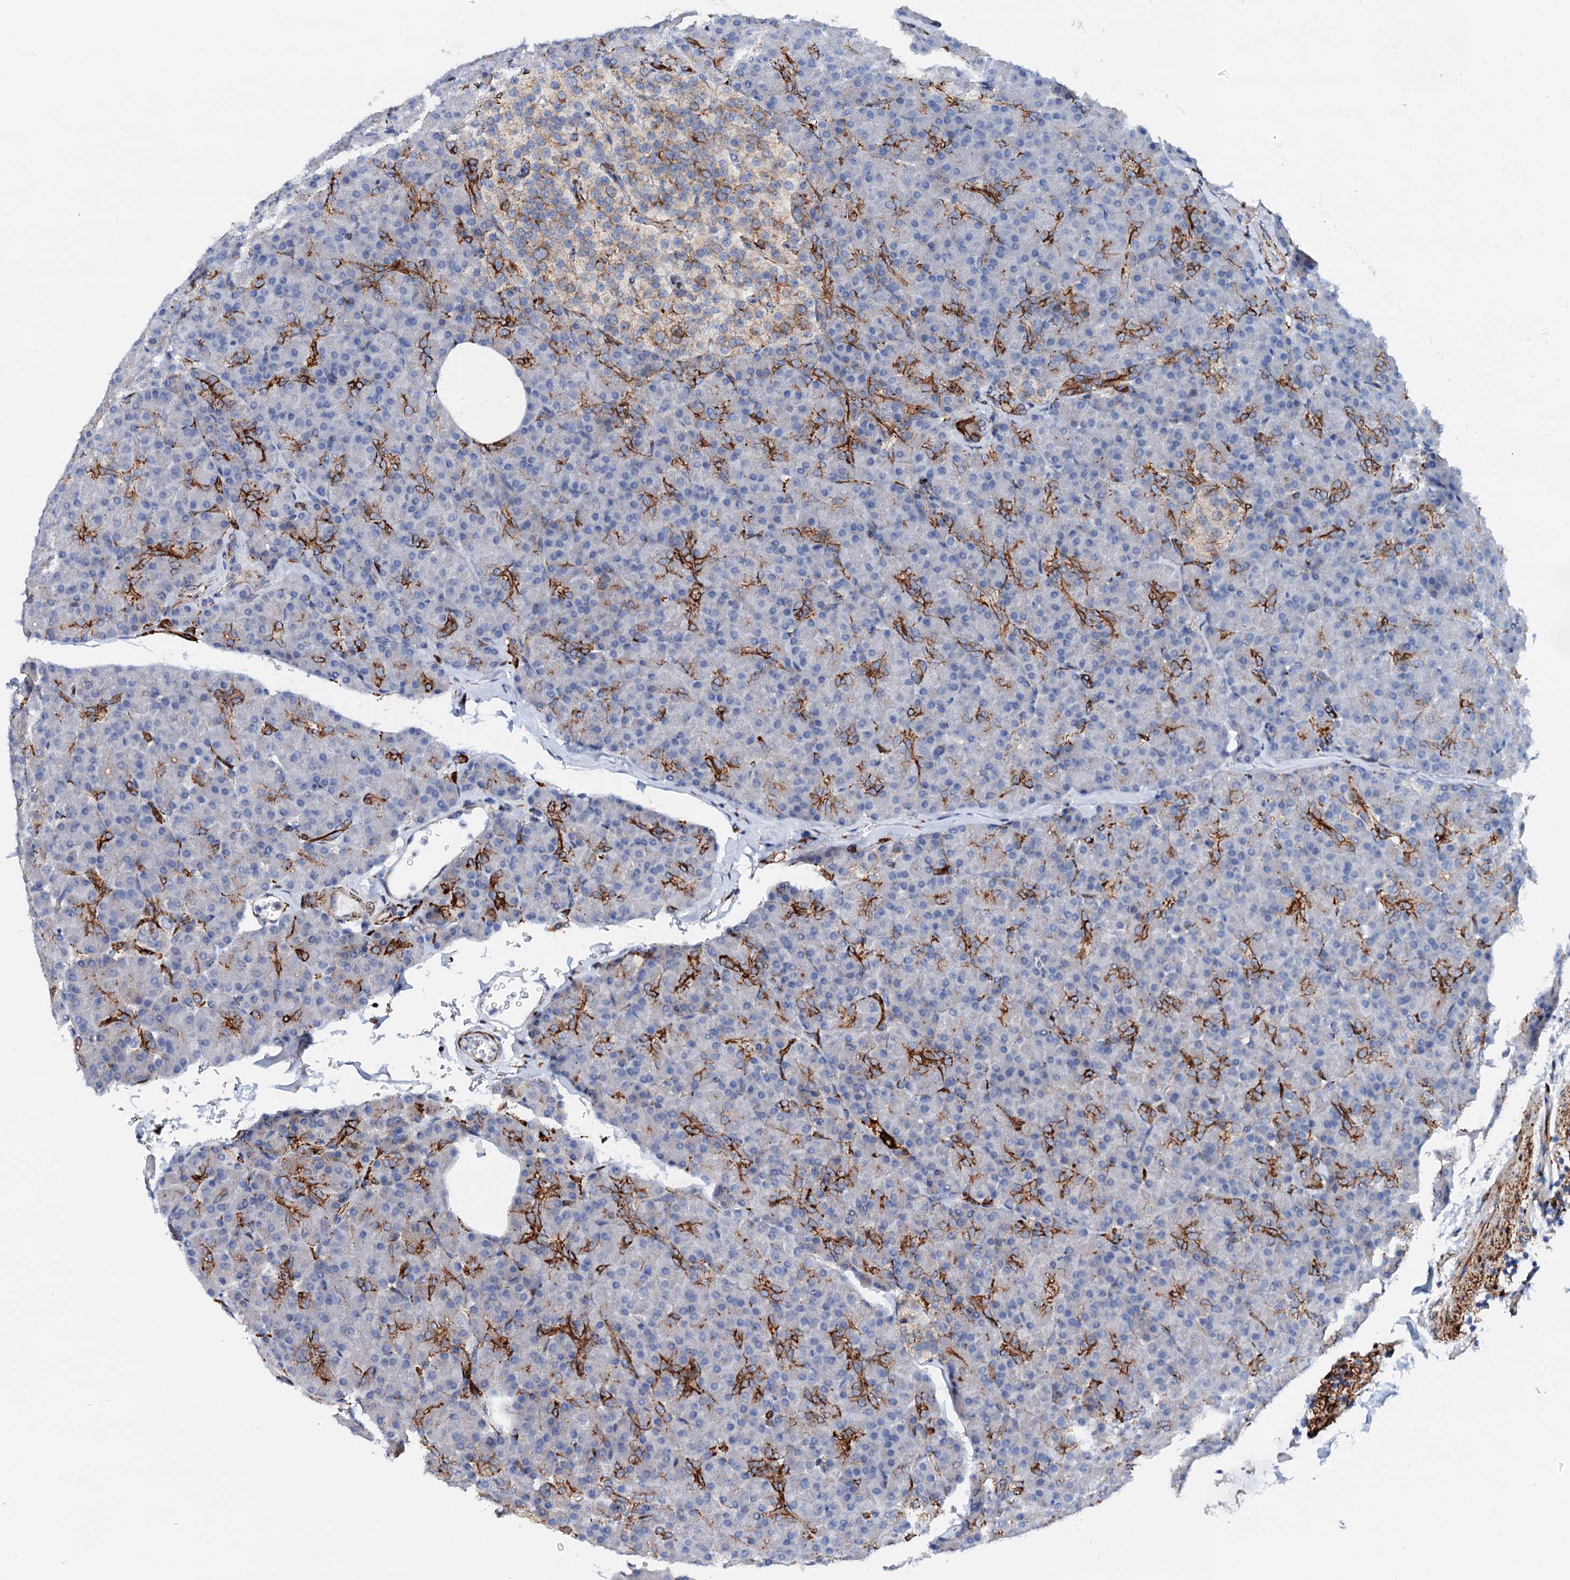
{"staining": {"intensity": "strong", "quantity": "<25%", "location": "cytoplasmic/membranous"}, "tissue": "pancreas", "cell_type": "Exocrine glandular cells", "image_type": "normal", "snomed": [{"axis": "morphology", "description": "Normal tissue, NOS"}, {"axis": "topography", "description": "Pancreas"}], "caption": "IHC of benign human pancreas displays medium levels of strong cytoplasmic/membranous positivity in approximately <25% of exocrine glandular cells.", "gene": "MED13L", "patient": {"sex": "female", "age": 43}}